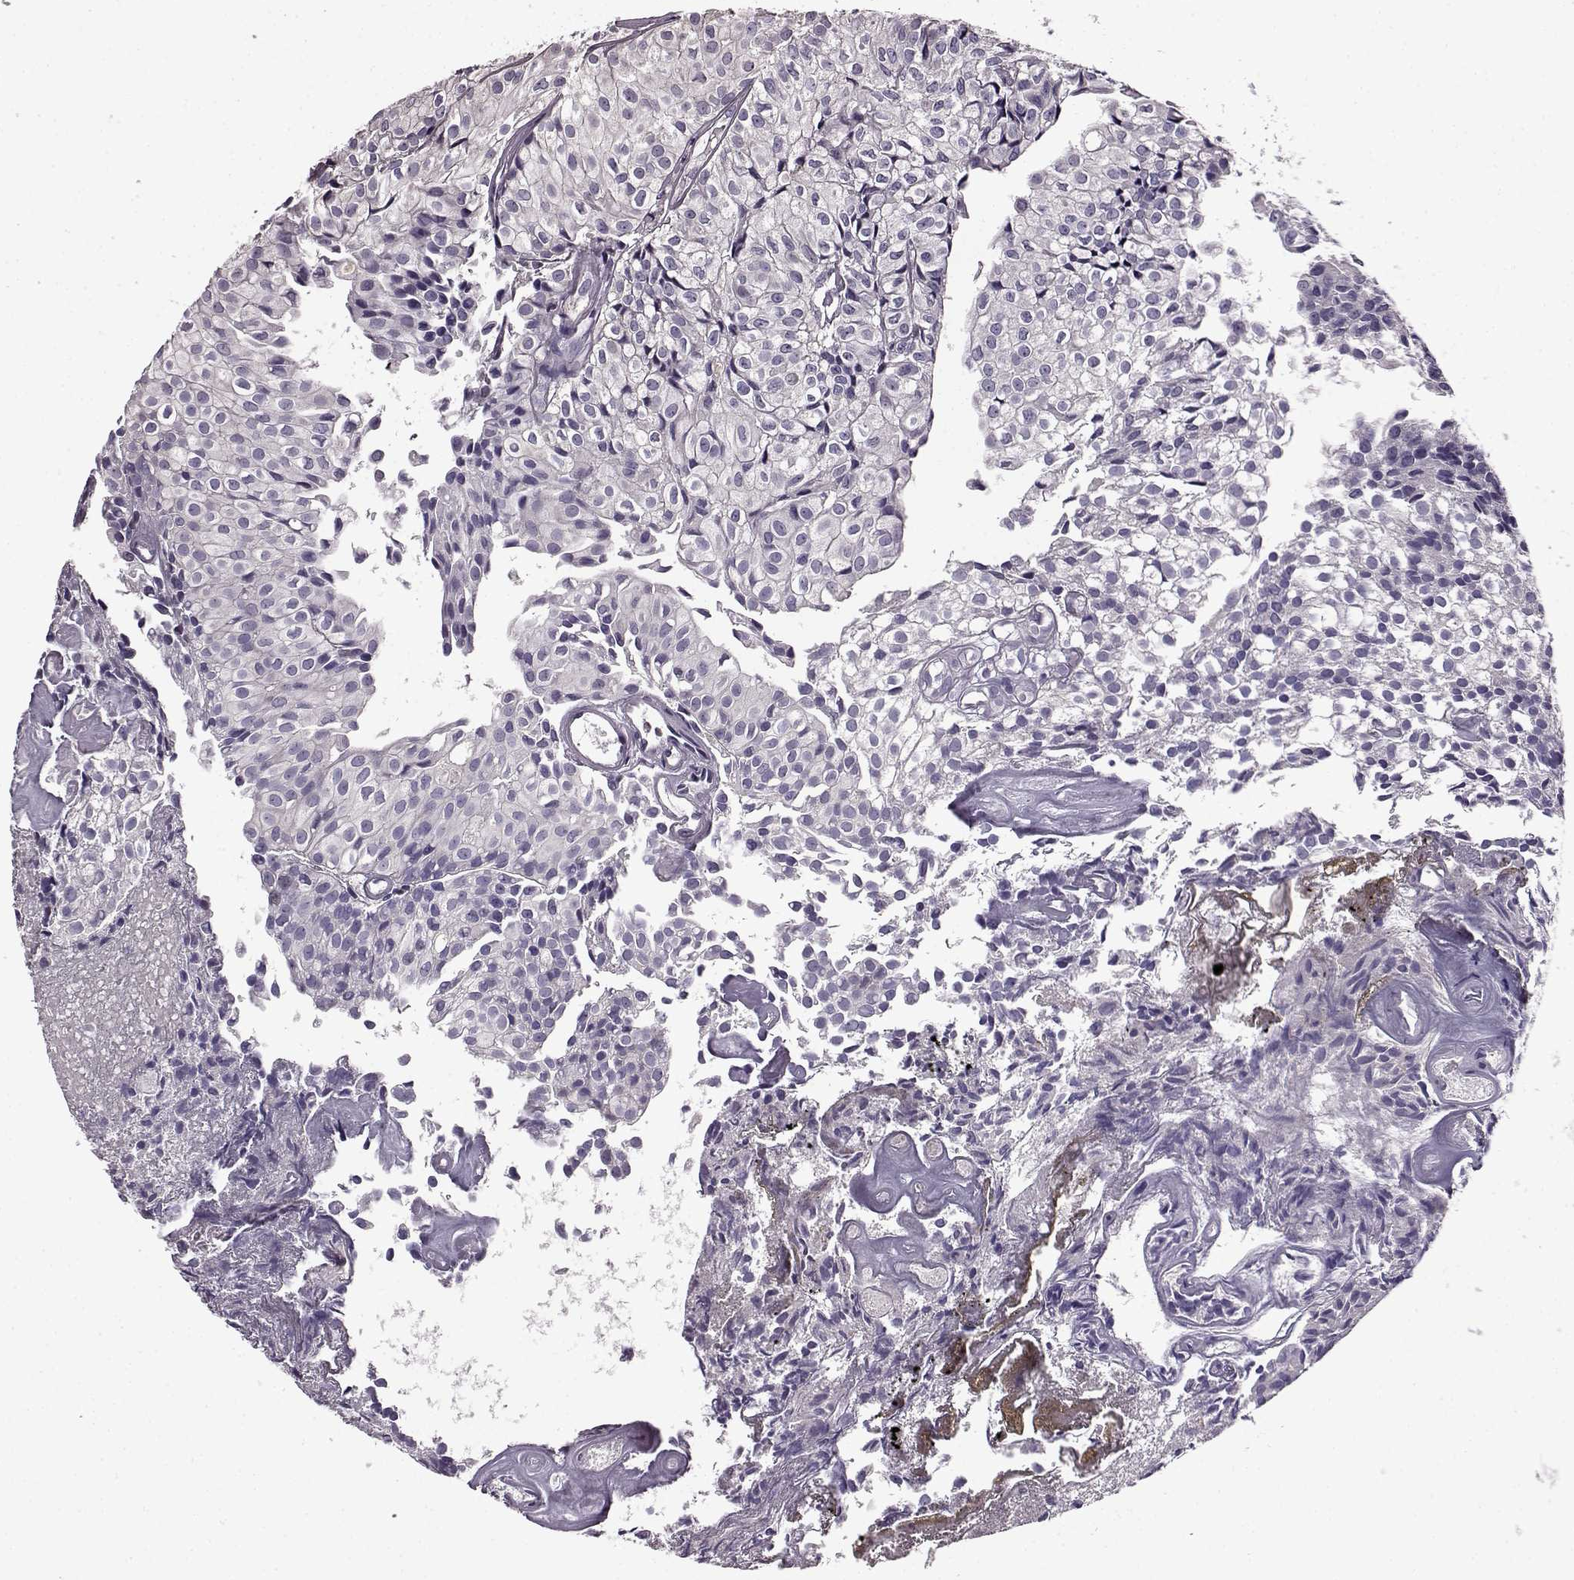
{"staining": {"intensity": "negative", "quantity": "none", "location": "none"}, "tissue": "urothelial cancer", "cell_type": "Tumor cells", "image_type": "cancer", "snomed": [{"axis": "morphology", "description": "Urothelial carcinoma, Low grade"}, {"axis": "topography", "description": "Urinary bladder"}], "caption": "Tumor cells are negative for protein expression in human urothelial carcinoma (low-grade).", "gene": "EDDM3B", "patient": {"sex": "male", "age": 89}}